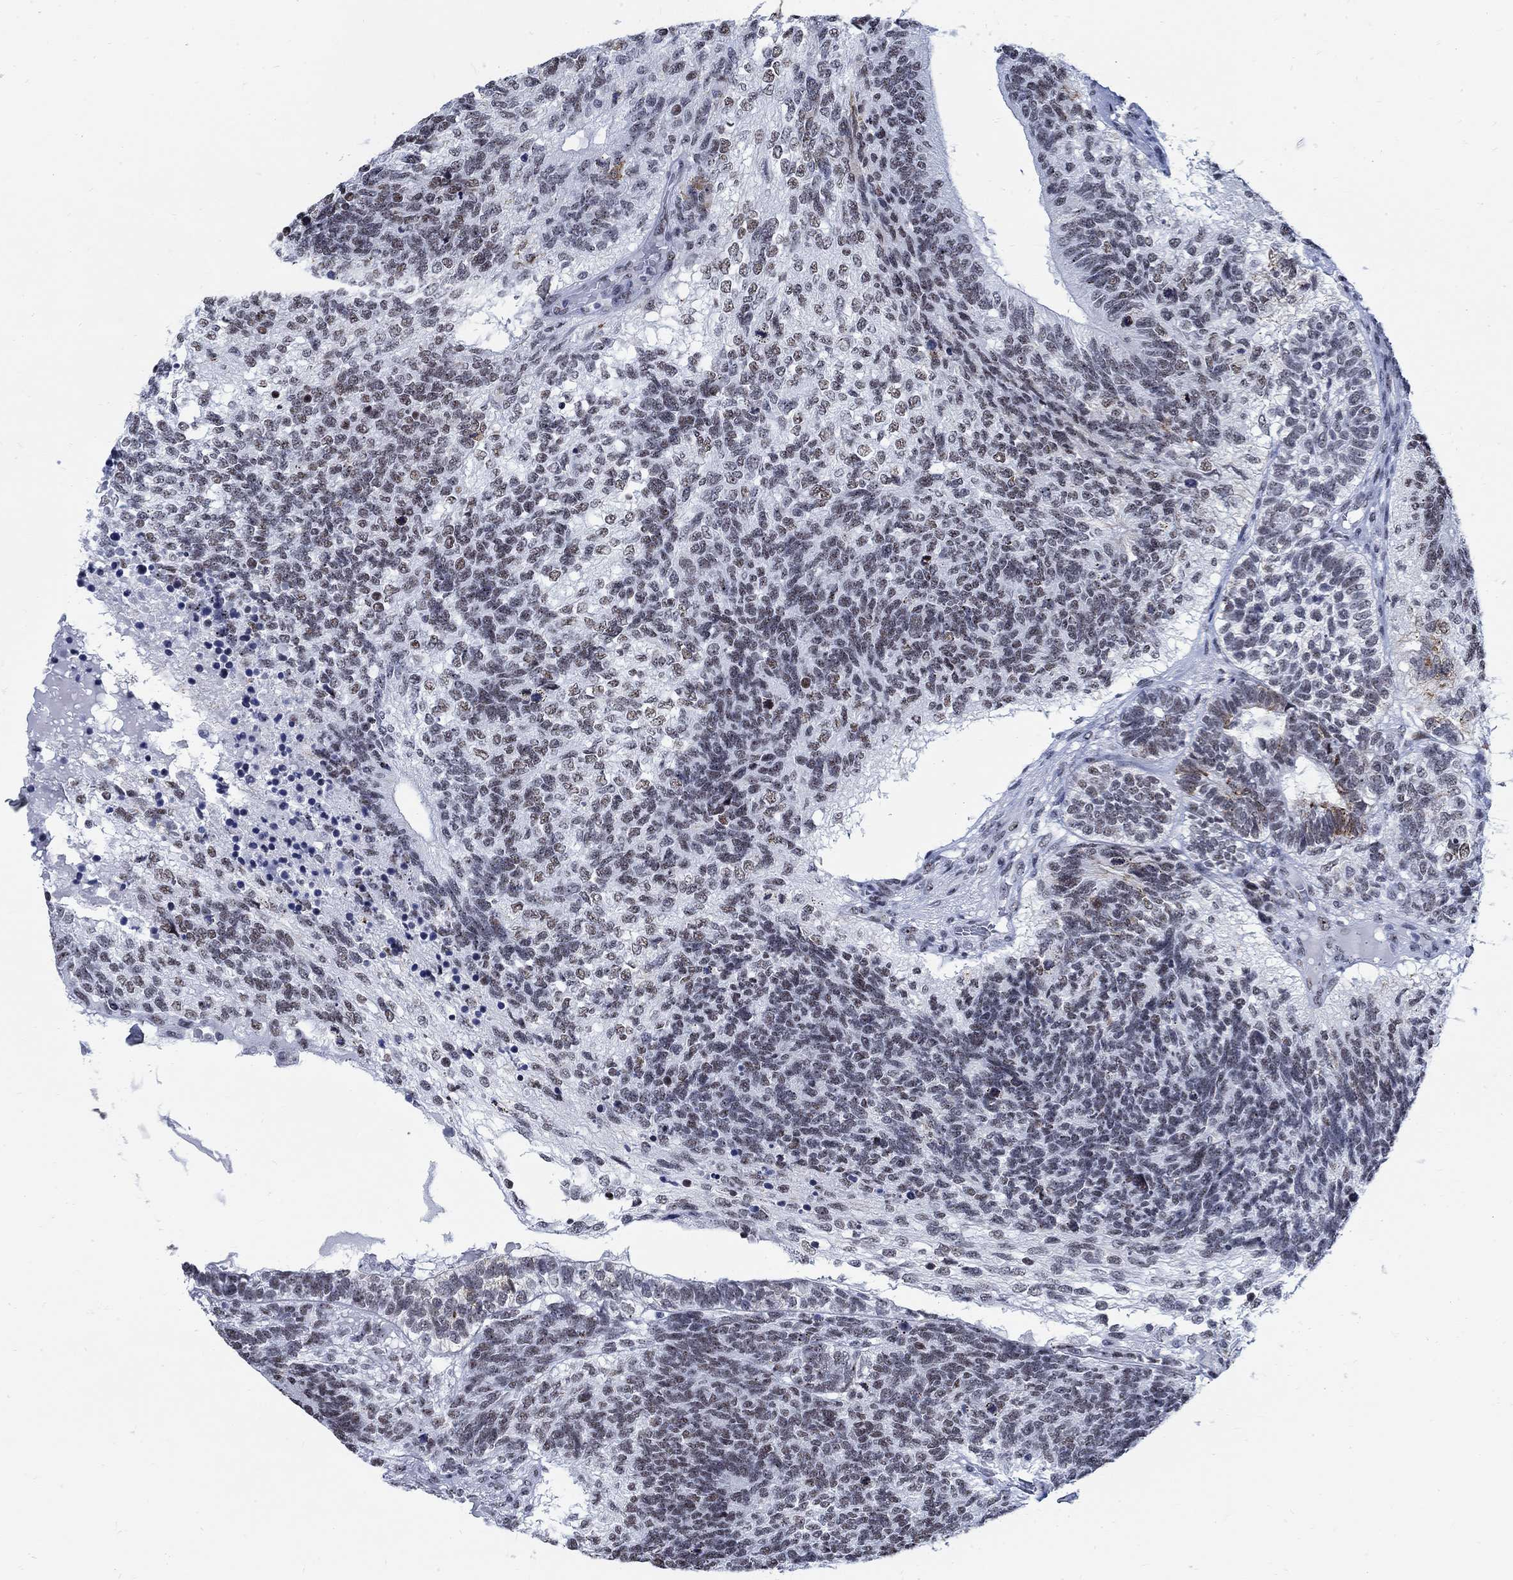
{"staining": {"intensity": "weak", "quantity": "25%-75%", "location": "nuclear"}, "tissue": "testis cancer", "cell_type": "Tumor cells", "image_type": "cancer", "snomed": [{"axis": "morphology", "description": "Seminoma, NOS"}, {"axis": "morphology", "description": "Carcinoma, Embryonal, NOS"}, {"axis": "topography", "description": "Testis"}], "caption": "Immunohistochemical staining of human testis cancer (seminoma) demonstrates low levels of weak nuclear positivity in about 25%-75% of tumor cells.", "gene": "DLK1", "patient": {"sex": "male", "age": 41}}